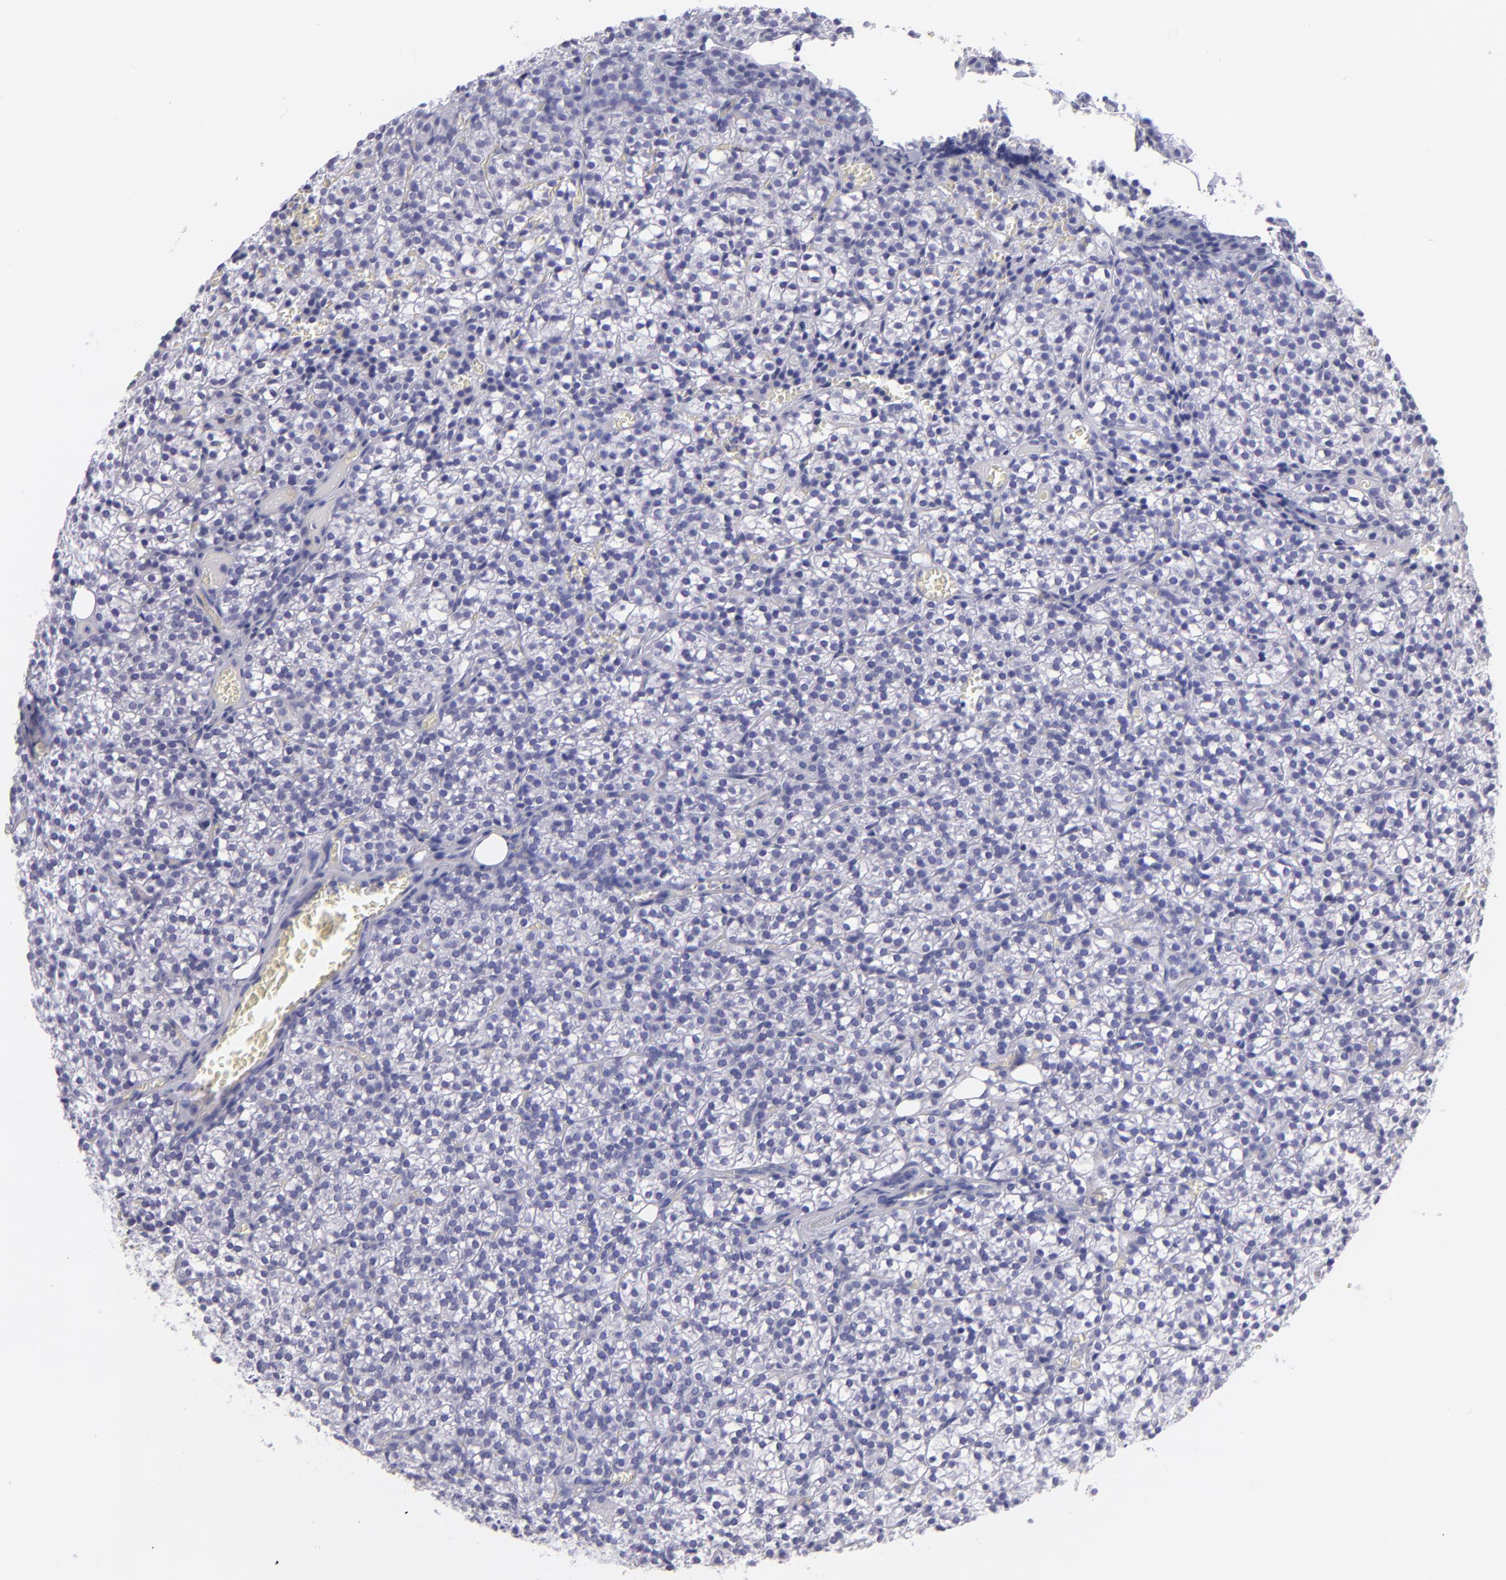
{"staining": {"intensity": "negative", "quantity": "none", "location": "none"}, "tissue": "parathyroid gland", "cell_type": "Glandular cells", "image_type": "normal", "snomed": [{"axis": "morphology", "description": "Normal tissue, NOS"}, {"axis": "topography", "description": "Parathyroid gland"}], "caption": "This histopathology image is of benign parathyroid gland stained with IHC to label a protein in brown with the nuclei are counter-stained blue. There is no positivity in glandular cells.", "gene": "CNP", "patient": {"sex": "female", "age": 17}}